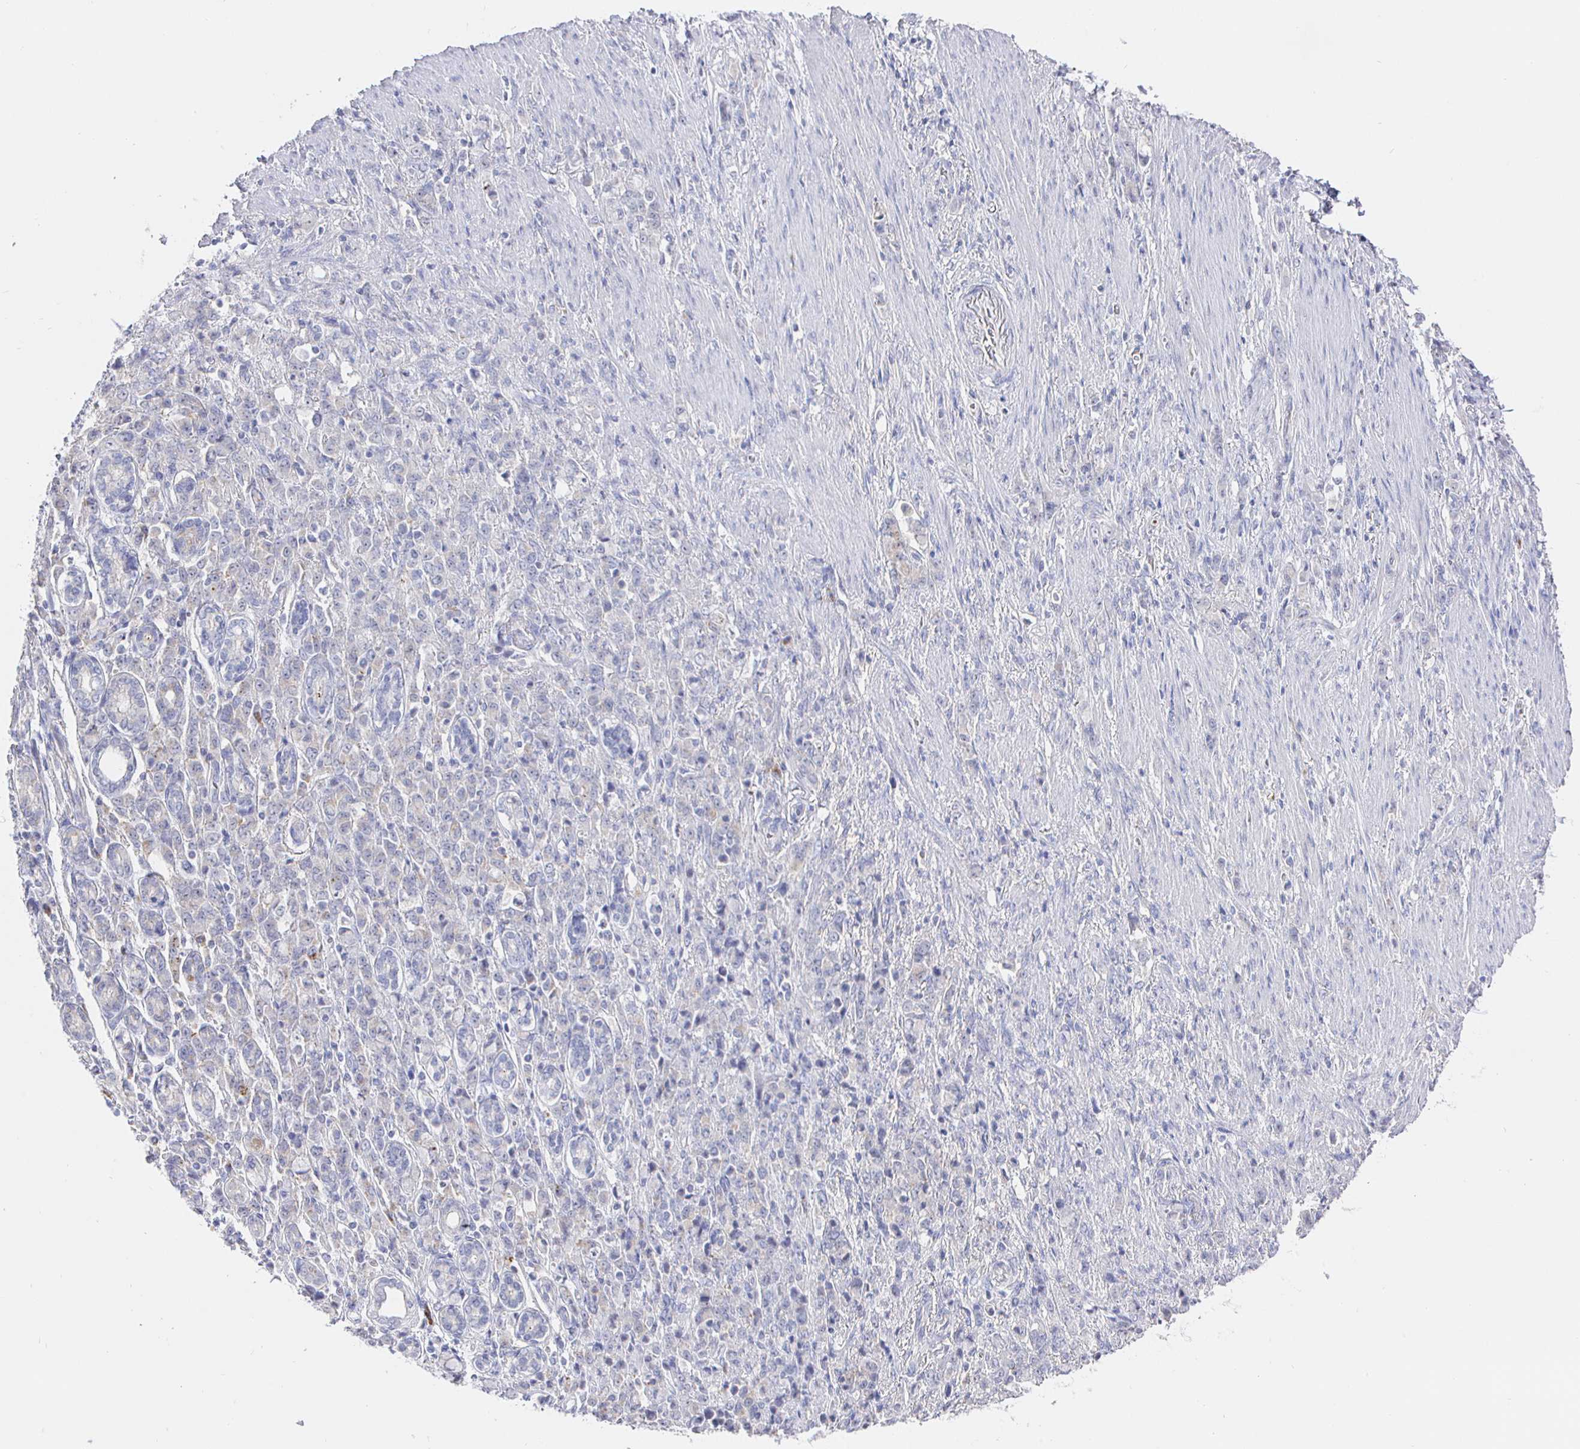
{"staining": {"intensity": "negative", "quantity": "none", "location": "none"}, "tissue": "stomach cancer", "cell_type": "Tumor cells", "image_type": "cancer", "snomed": [{"axis": "morphology", "description": "Adenocarcinoma, NOS"}, {"axis": "topography", "description": "Stomach"}], "caption": "Stomach adenocarcinoma was stained to show a protein in brown. There is no significant positivity in tumor cells. (DAB IHC, high magnification).", "gene": "LRRC23", "patient": {"sex": "female", "age": 79}}